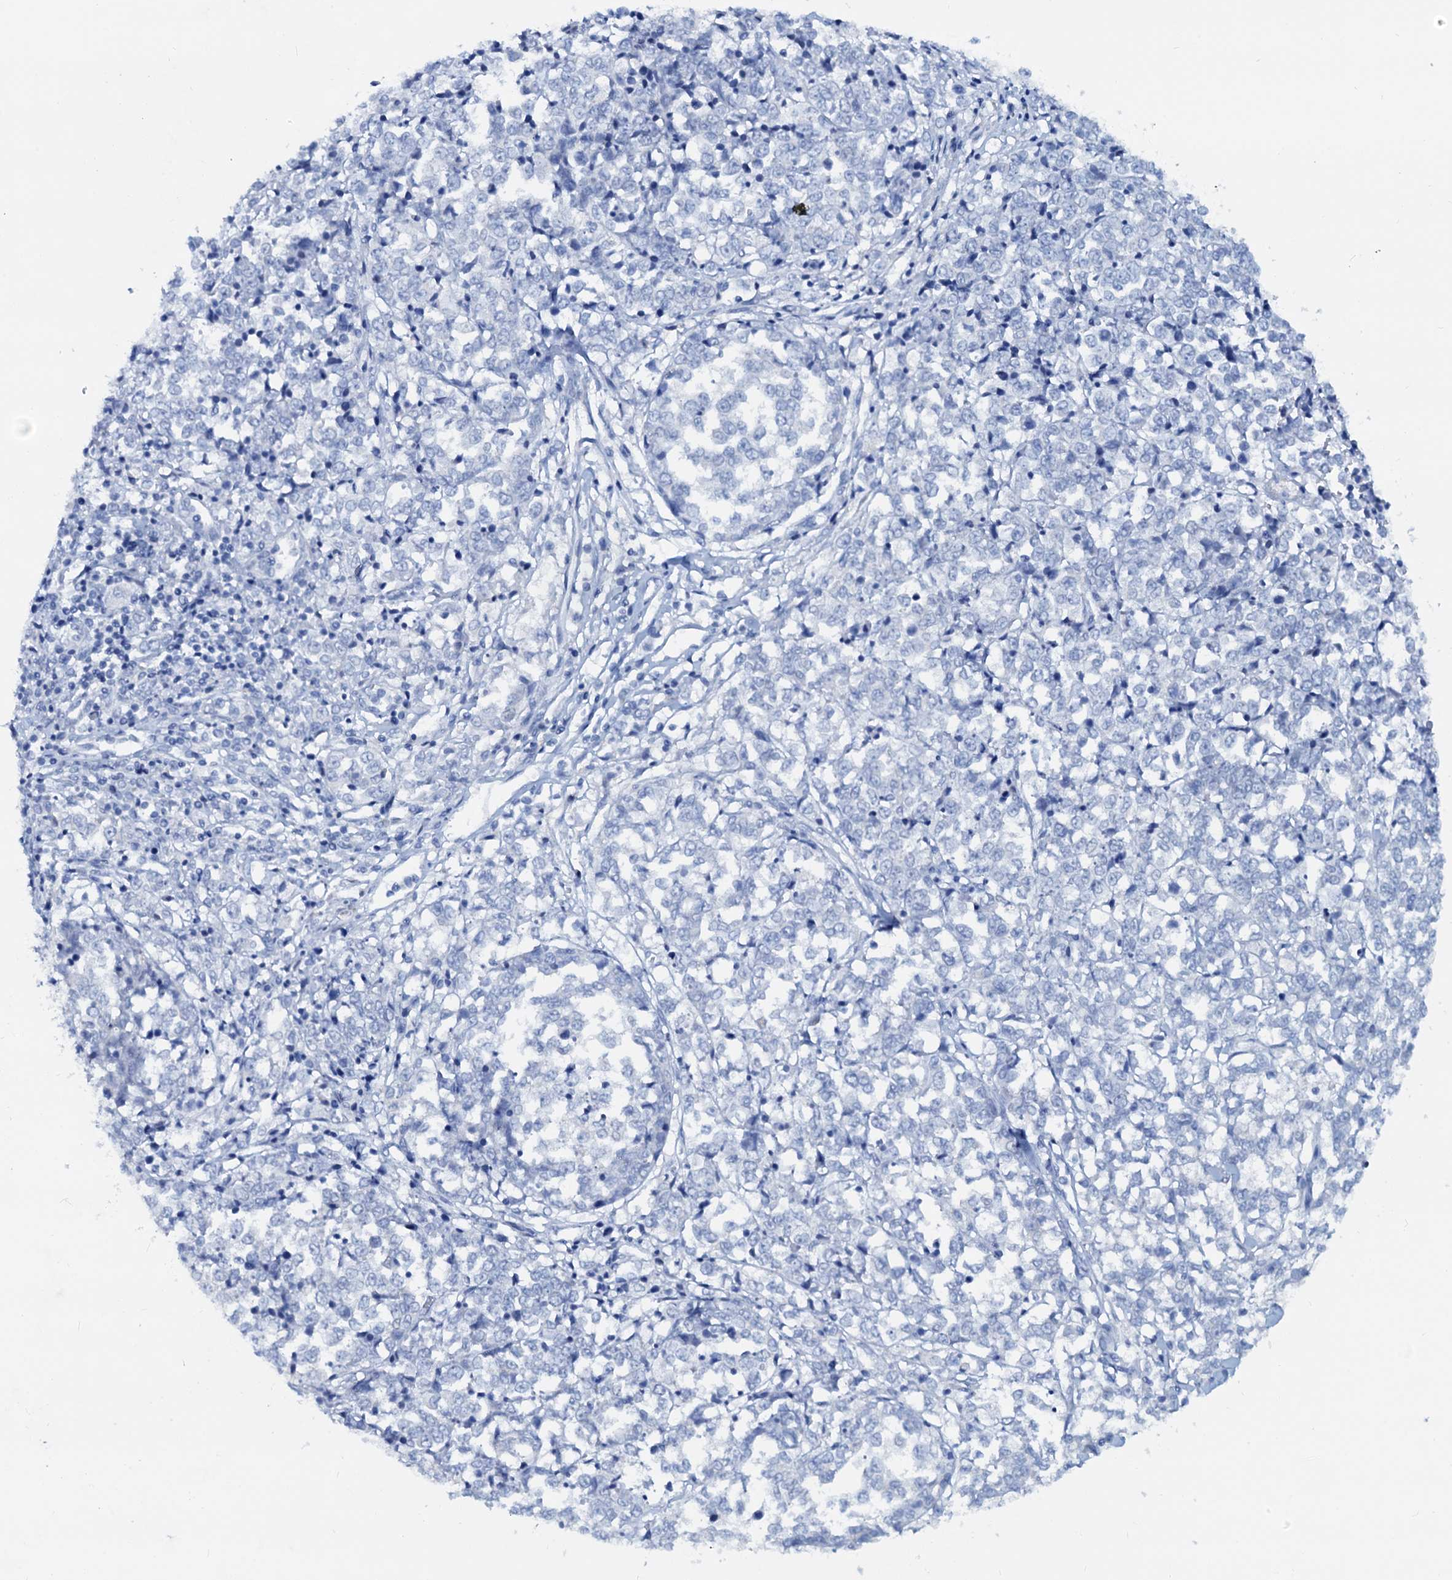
{"staining": {"intensity": "negative", "quantity": "none", "location": "none"}, "tissue": "melanoma", "cell_type": "Tumor cells", "image_type": "cancer", "snomed": [{"axis": "morphology", "description": "Malignant melanoma, NOS"}, {"axis": "topography", "description": "Skin"}], "caption": "This image is of malignant melanoma stained with immunohistochemistry to label a protein in brown with the nuclei are counter-stained blue. There is no expression in tumor cells.", "gene": "PTGES3", "patient": {"sex": "female", "age": 72}}